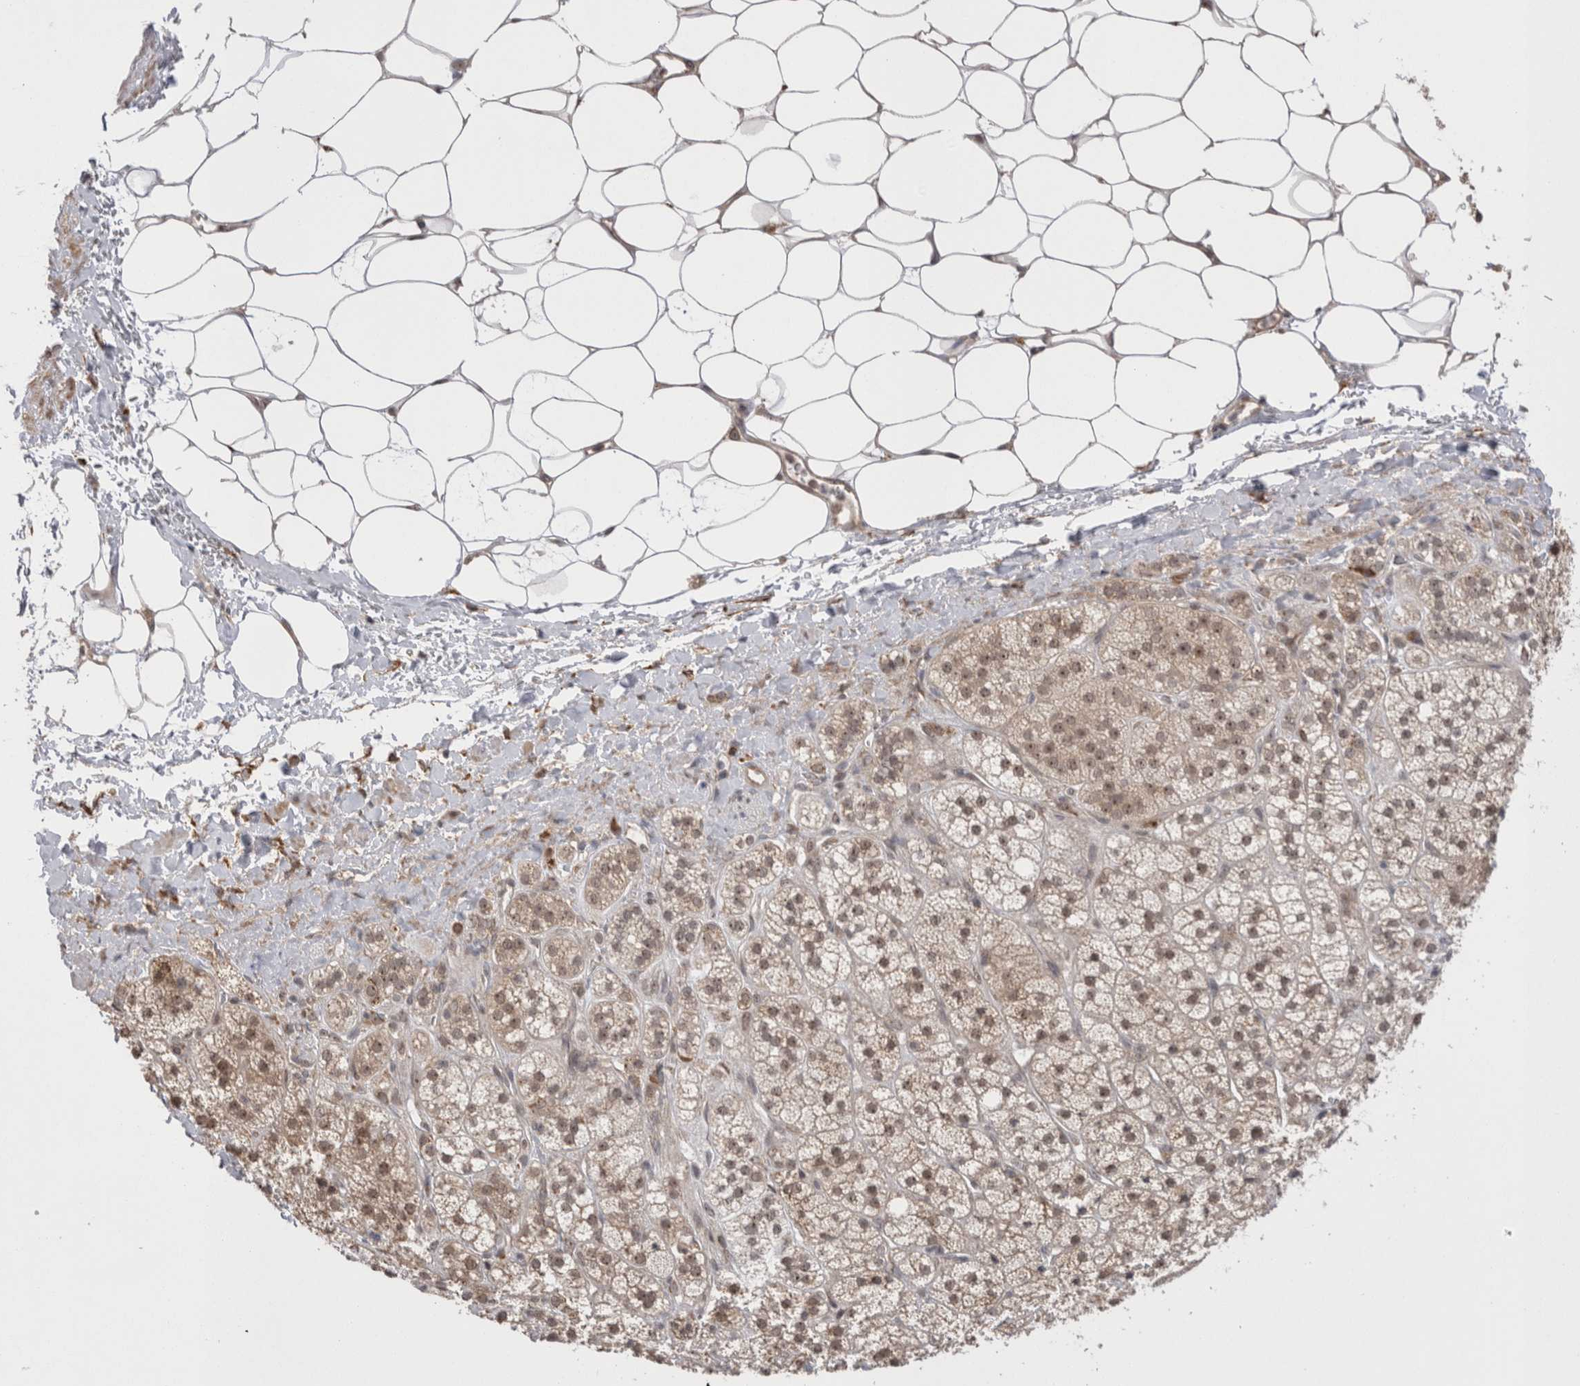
{"staining": {"intensity": "moderate", "quantity": ">75%", "location": "cytoplasmic/membranous,nuclear"}, "tissue": "adrenal gland", "cell_type": "Glandular cells", "image_type": "normal", "snomed": [{"axis": "morphology", "description": "Normal tissue, NOS"}, {"axis": "topography", "description": "Adrenal gland"}], "caption": "A high-resolution photomicrograph shows IHC staining of unremarkable adrenal gland, which shows moderate cytoplasmic/membranous,nuclear expression in approximately >75% of glandular cells. The staining is performed using DAB brown chromogen to label protein expression. The nuclei are counter-stained blue using hematoxylin.", "gene": "EXOSC4", "patient": {"sex": "male", "age": 56}}